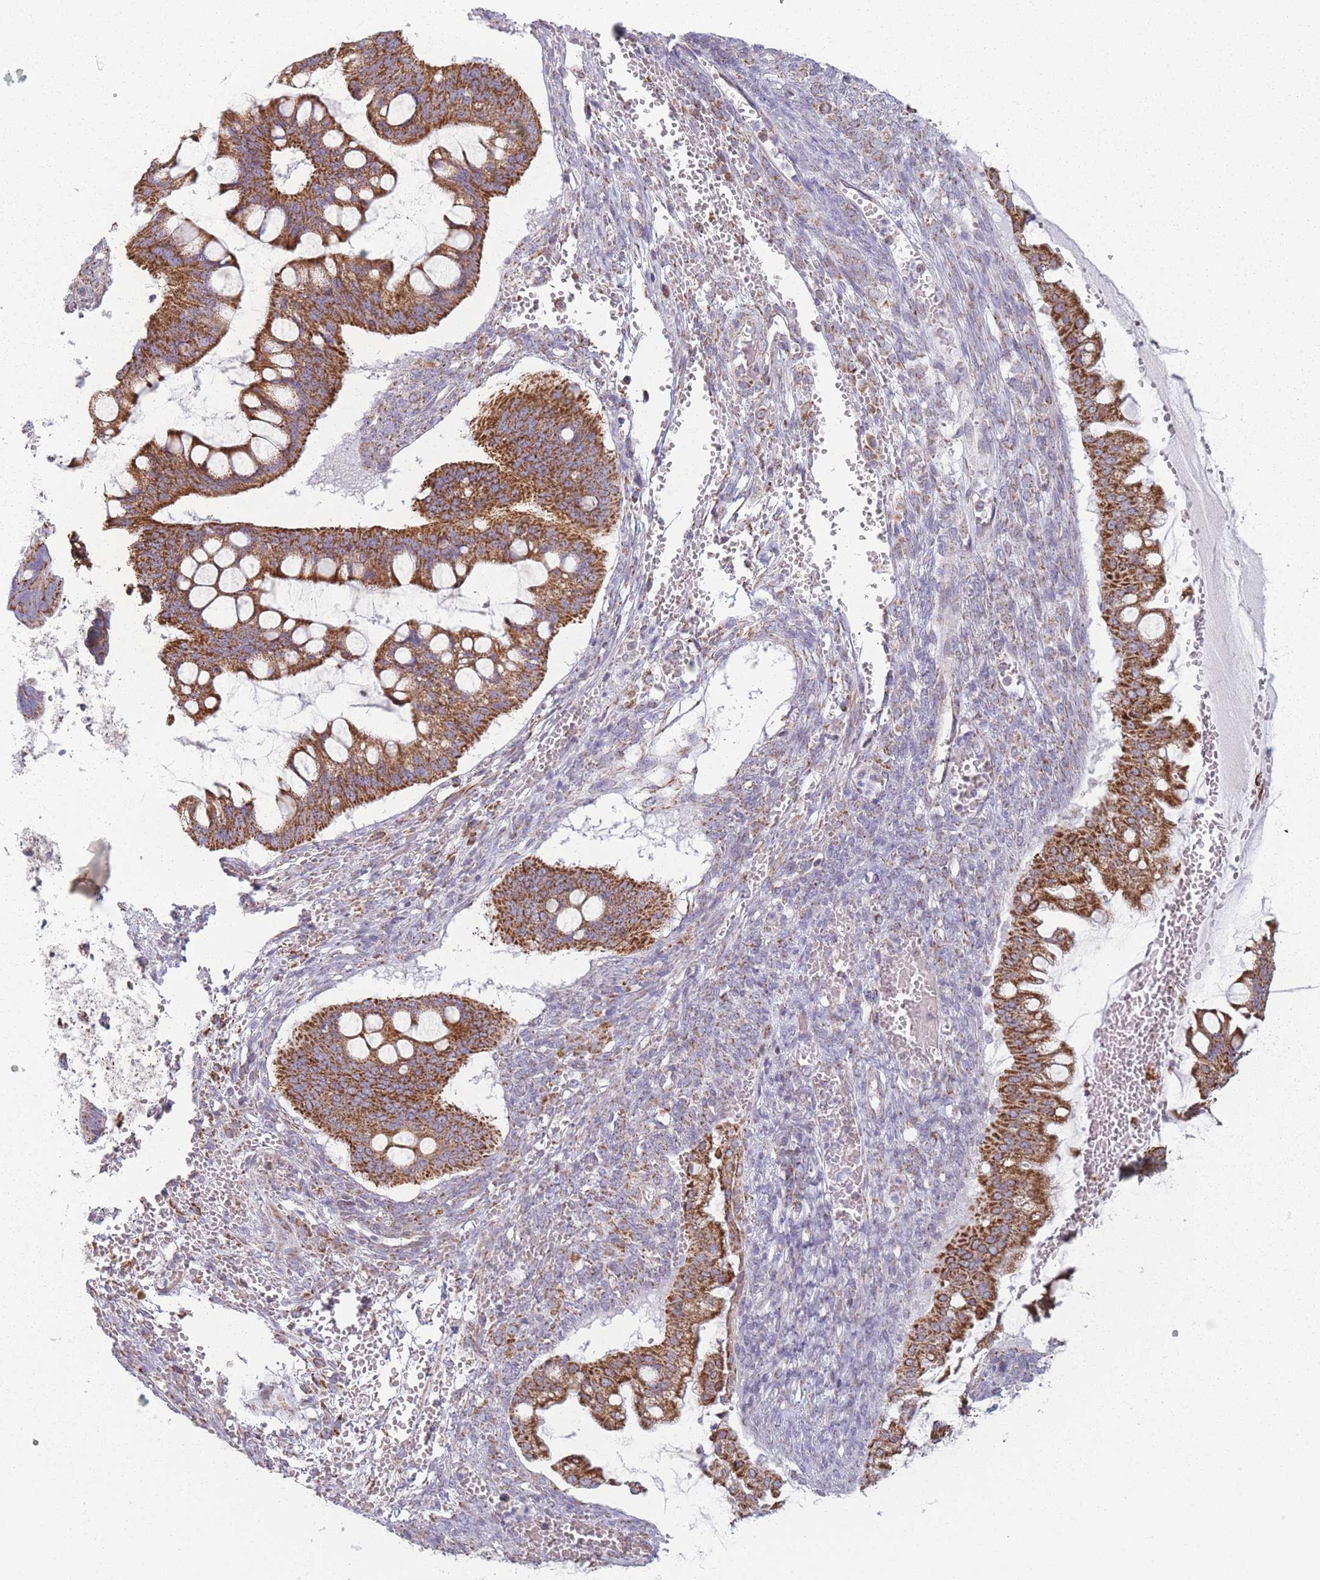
{"staining": {"intensity": "strong", "quantity": ">75%", "location": "cytoplasmic/membranous"}, "tissue": "ovarian cancer", "cell_type": "Tumor cells", "image_type": "cancer", "snomed": [{"axis": "morphology", "description": "Cystadenocarcinoma, mucinous, NOS"}, {"axis": "topography", "description": "Ovary"}], "caption": "Protein expression analysis of human ovarian mucinous cystadenocarcinoma reveals strong cytoplasmic/membranous positivity in approximately >75% of tumor cells.", "gene": "DCHS1", "patient": {"sex": "female", "age": 73}}